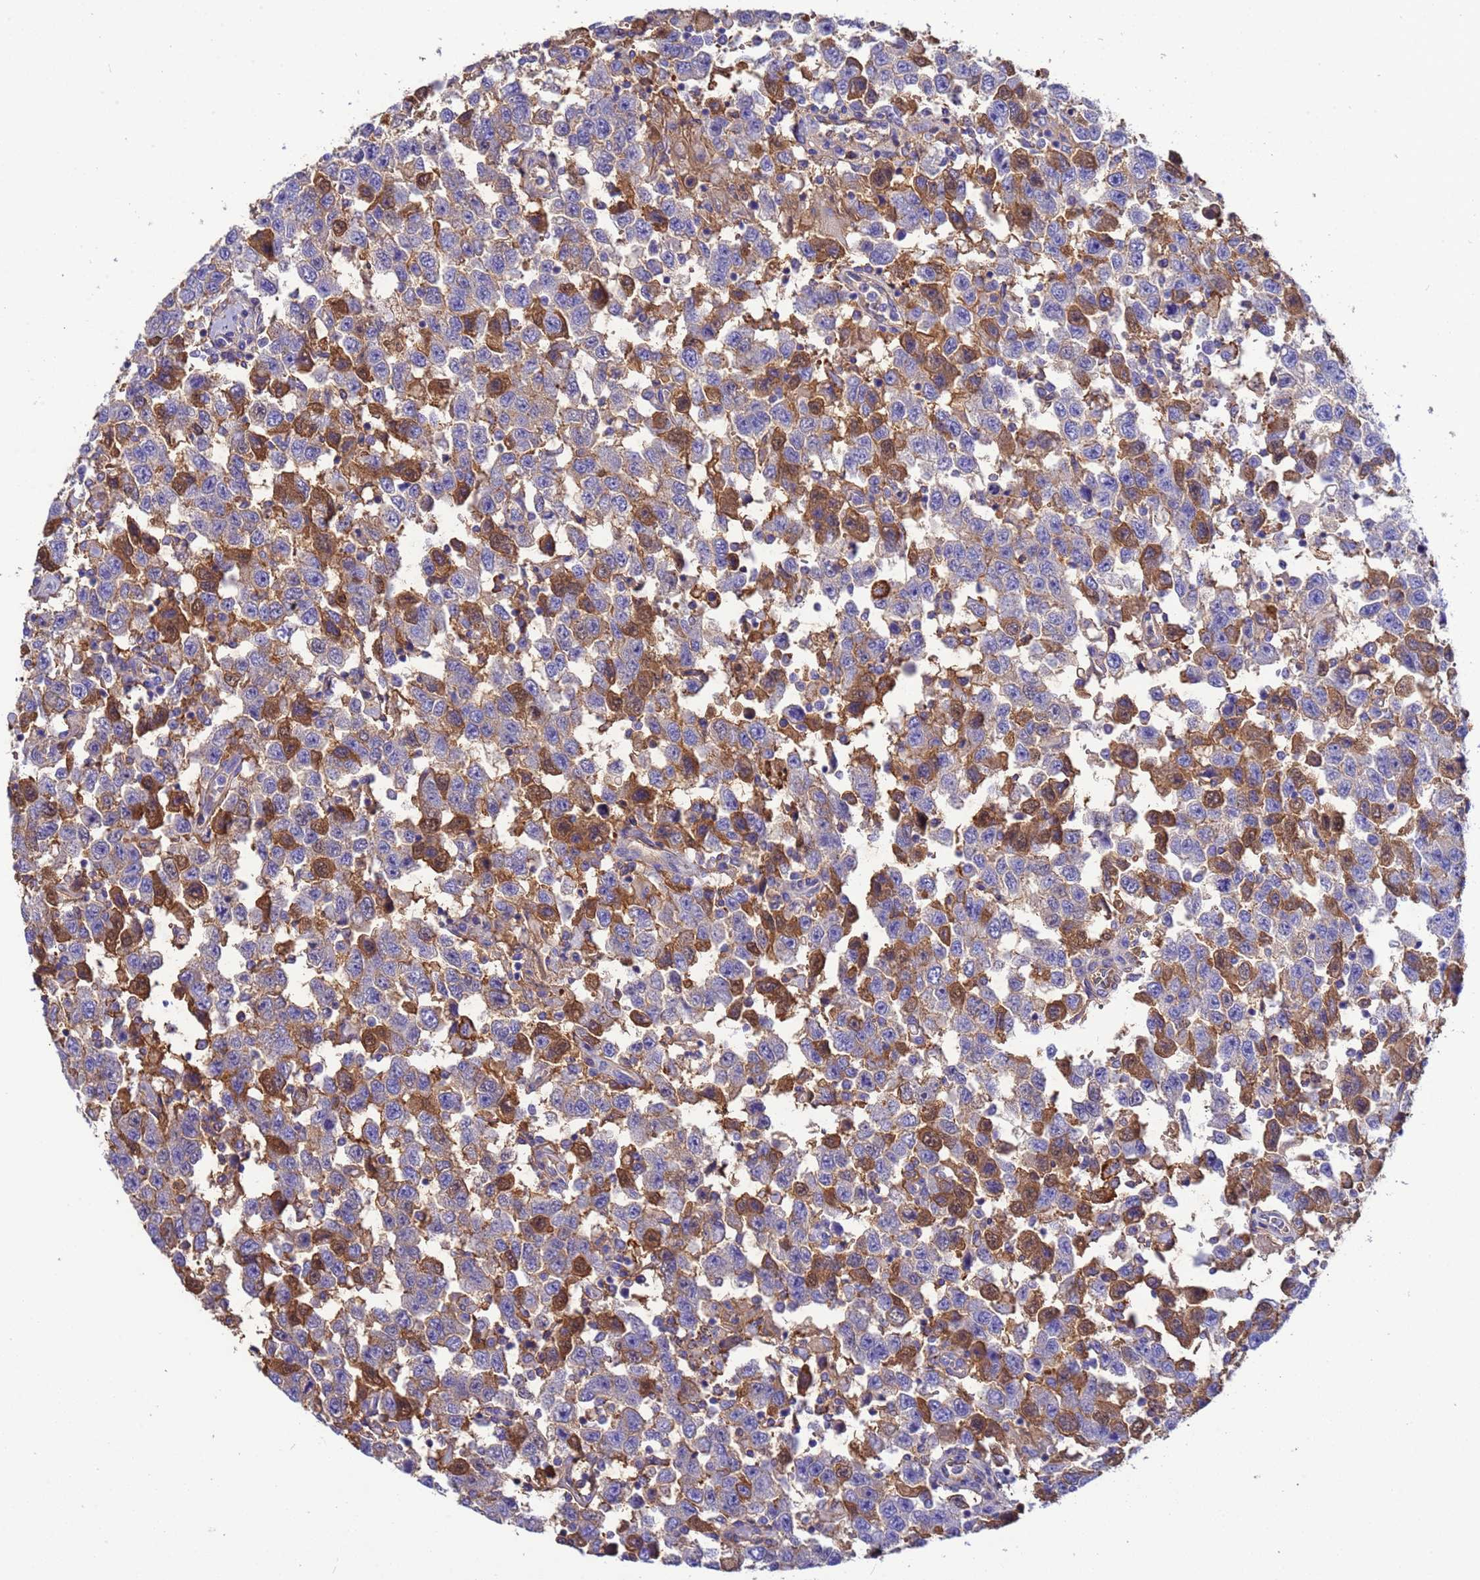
{"staining": {"intensity": "strong", "quantity": "25%-75%", "location": "cytoplasmic/membranous,nuclear"}, "tissue": "testis cancer", "cell_type": "Tumor cells", "image_type": "cancer", "snomed": [{"axis": "morphology", "description": "Seminoma, NOS"}, {"axis": "topography", "description": "Testis"}], "caption": "A high amount of strong cytoplasmic/membranous and nuclear positivity is appreciated in approximately 25%-75% of tumor cells in testis cancer (seminoma) tissue.", "gene": "H1-7", "patient": {"sex": "male", "age": 41}}